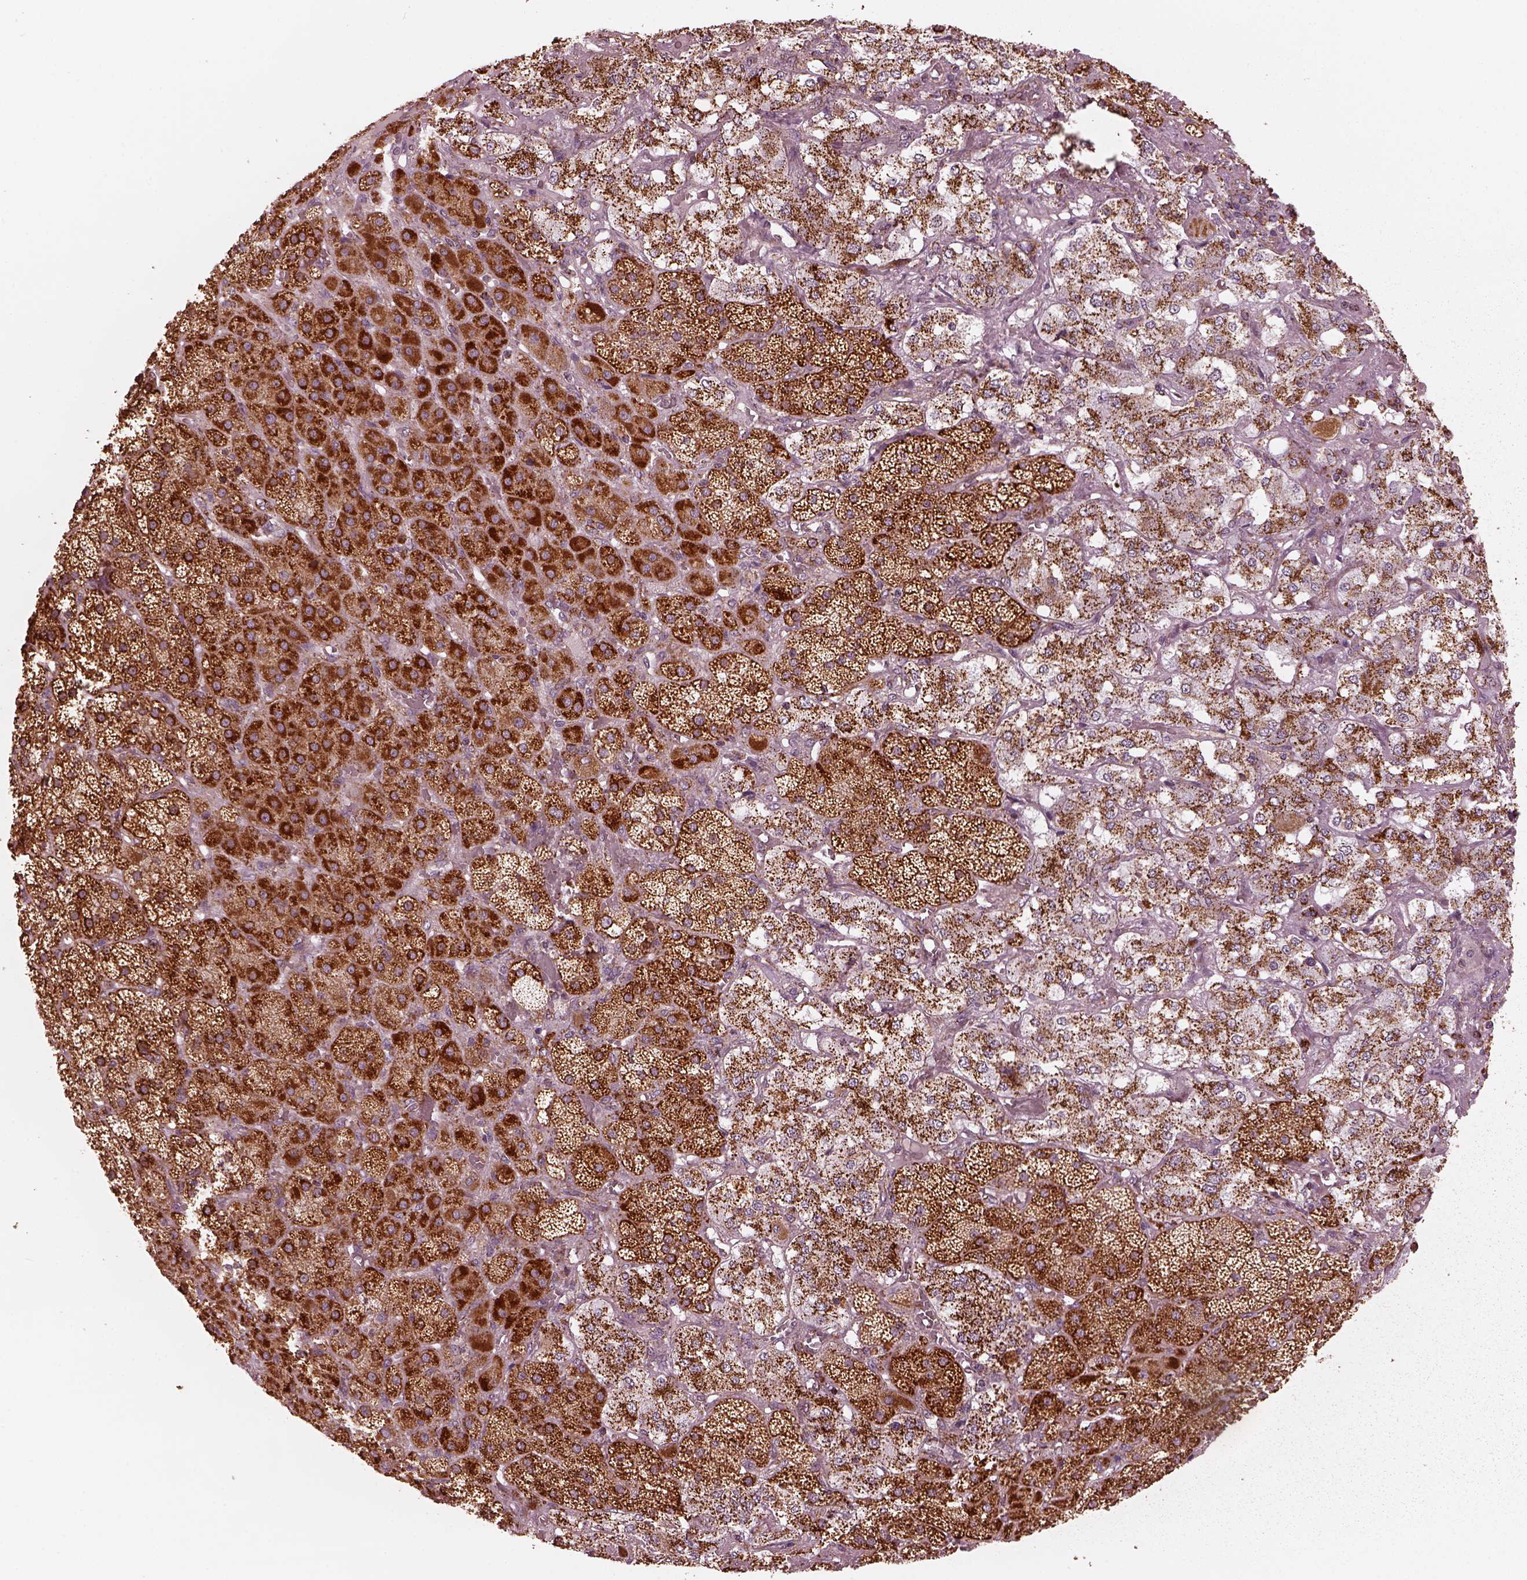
{"staining": {"intensity": "strong", "quantity": ">75%", "location": "cytoplasmic/membranous"}, "tissue": "adrenal gland", "cell_type": "Glandular cells", "image_type": "normal", "snomed": [{"axis": "morphology", "description": "Normal tissue, NOS"}, {"axis": "topography", "description": "Adrenal gland"}], "caption": "IHC staining of unremarkable adrenal gland, which displays high levels of strong cytoplasmic/membranous positivity in approximately >75% of glandular cells indicating strong cytoplasmic/membranous protein positivity. The staining was performed using DAB (3,3'-diaminobenzidine) (brown) for protein detection and nuclei were counterstained in hematoxylin (blue).", "gene": "NDUFB10", "patient": {"sex": "male", "age": 57}}